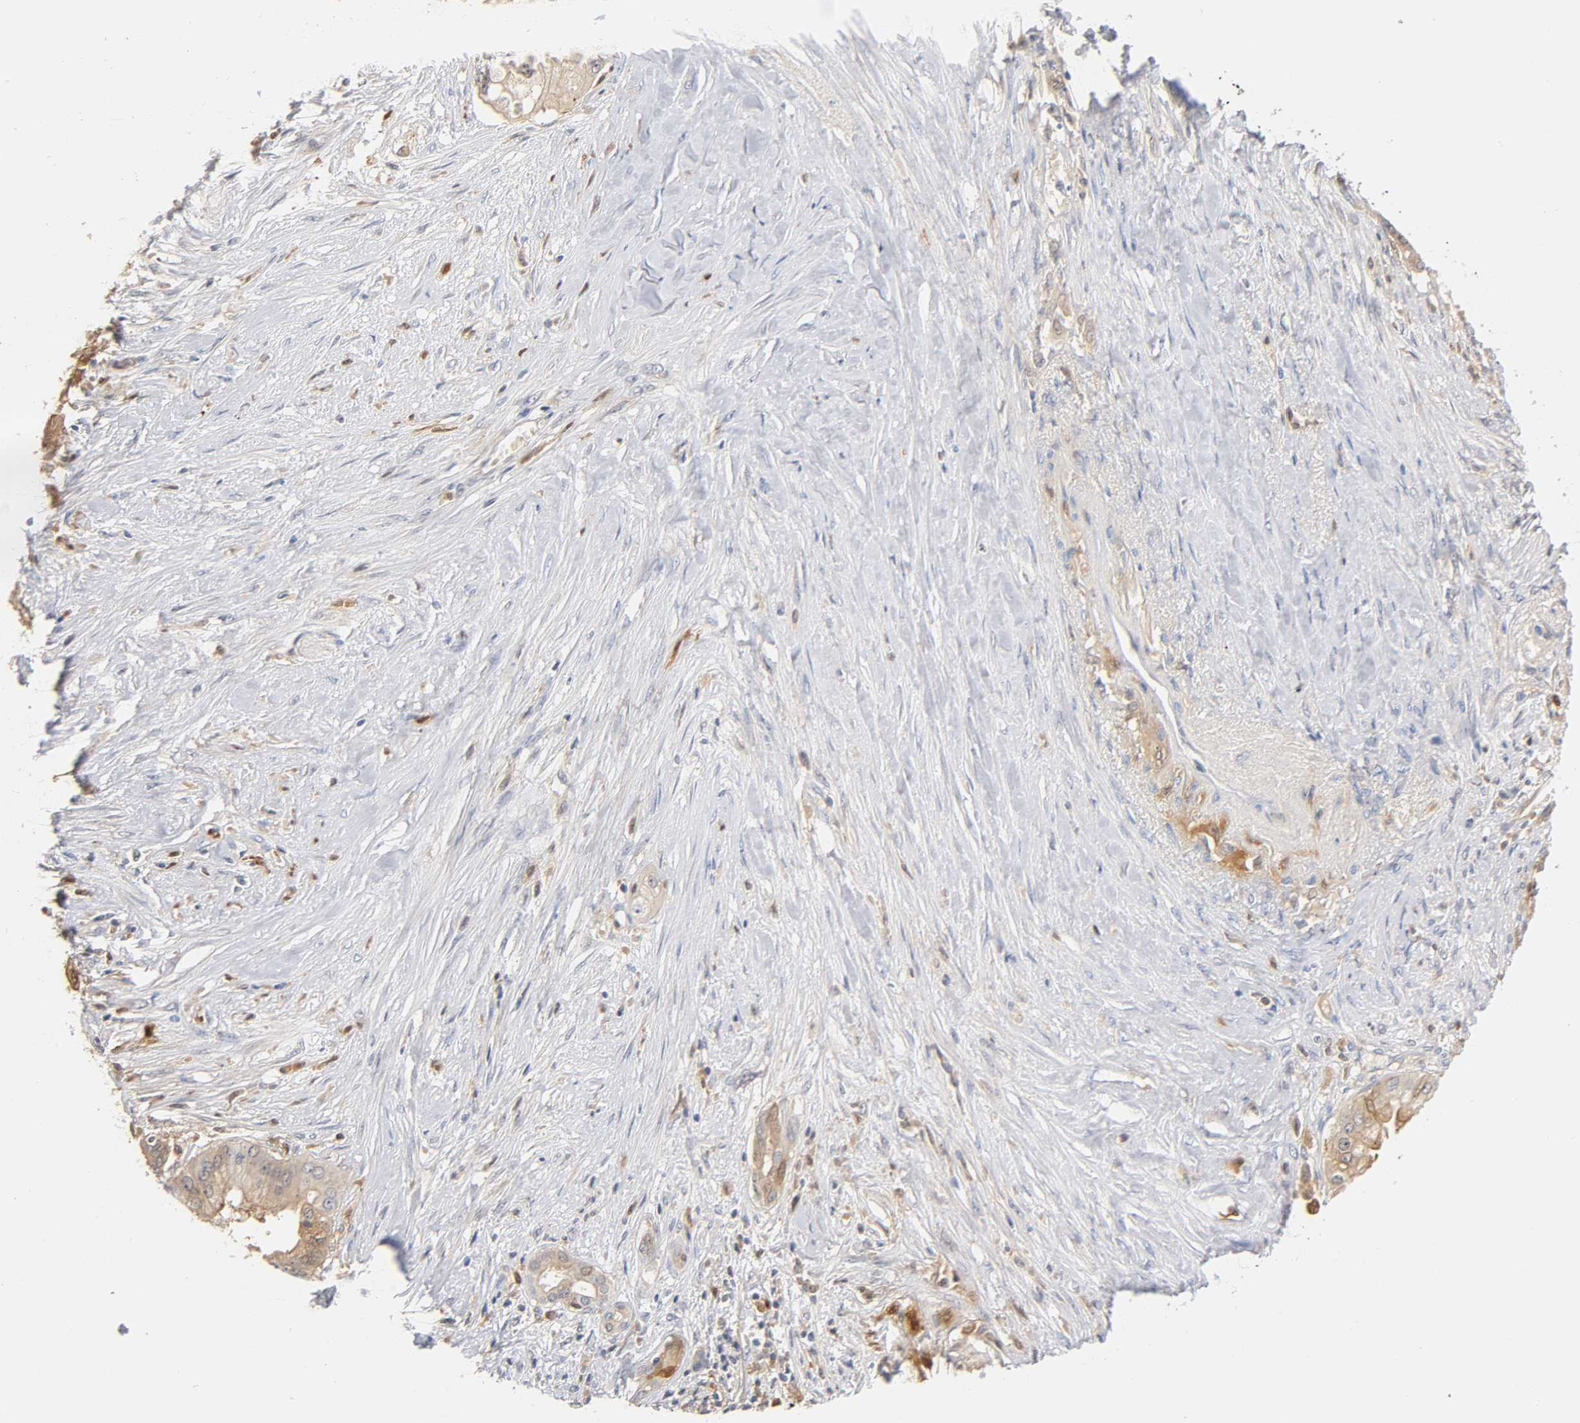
{"staining": {"intensity": "moderate", "quantity": ">75%", "location": "cytoplasmic/membranous,nuclear"}, "tissue": "pancreatic cancer", "cell_type": "Tumor cells", "image_type": "cancer", "snomed": [{"axis": "morphology", "description": "Adenocarcinoma, NOS"}, {"axis": "topography", "description": "Pancreas"}], "caption": "Pancreatic cancer stained for a protein (brown) reveals moderate cytoplasmic/membranous and nuclear positive staining in approximately >75% of tumor cells.", "gene": "IL18", "patient": {"sex": "male", "age": 59}}